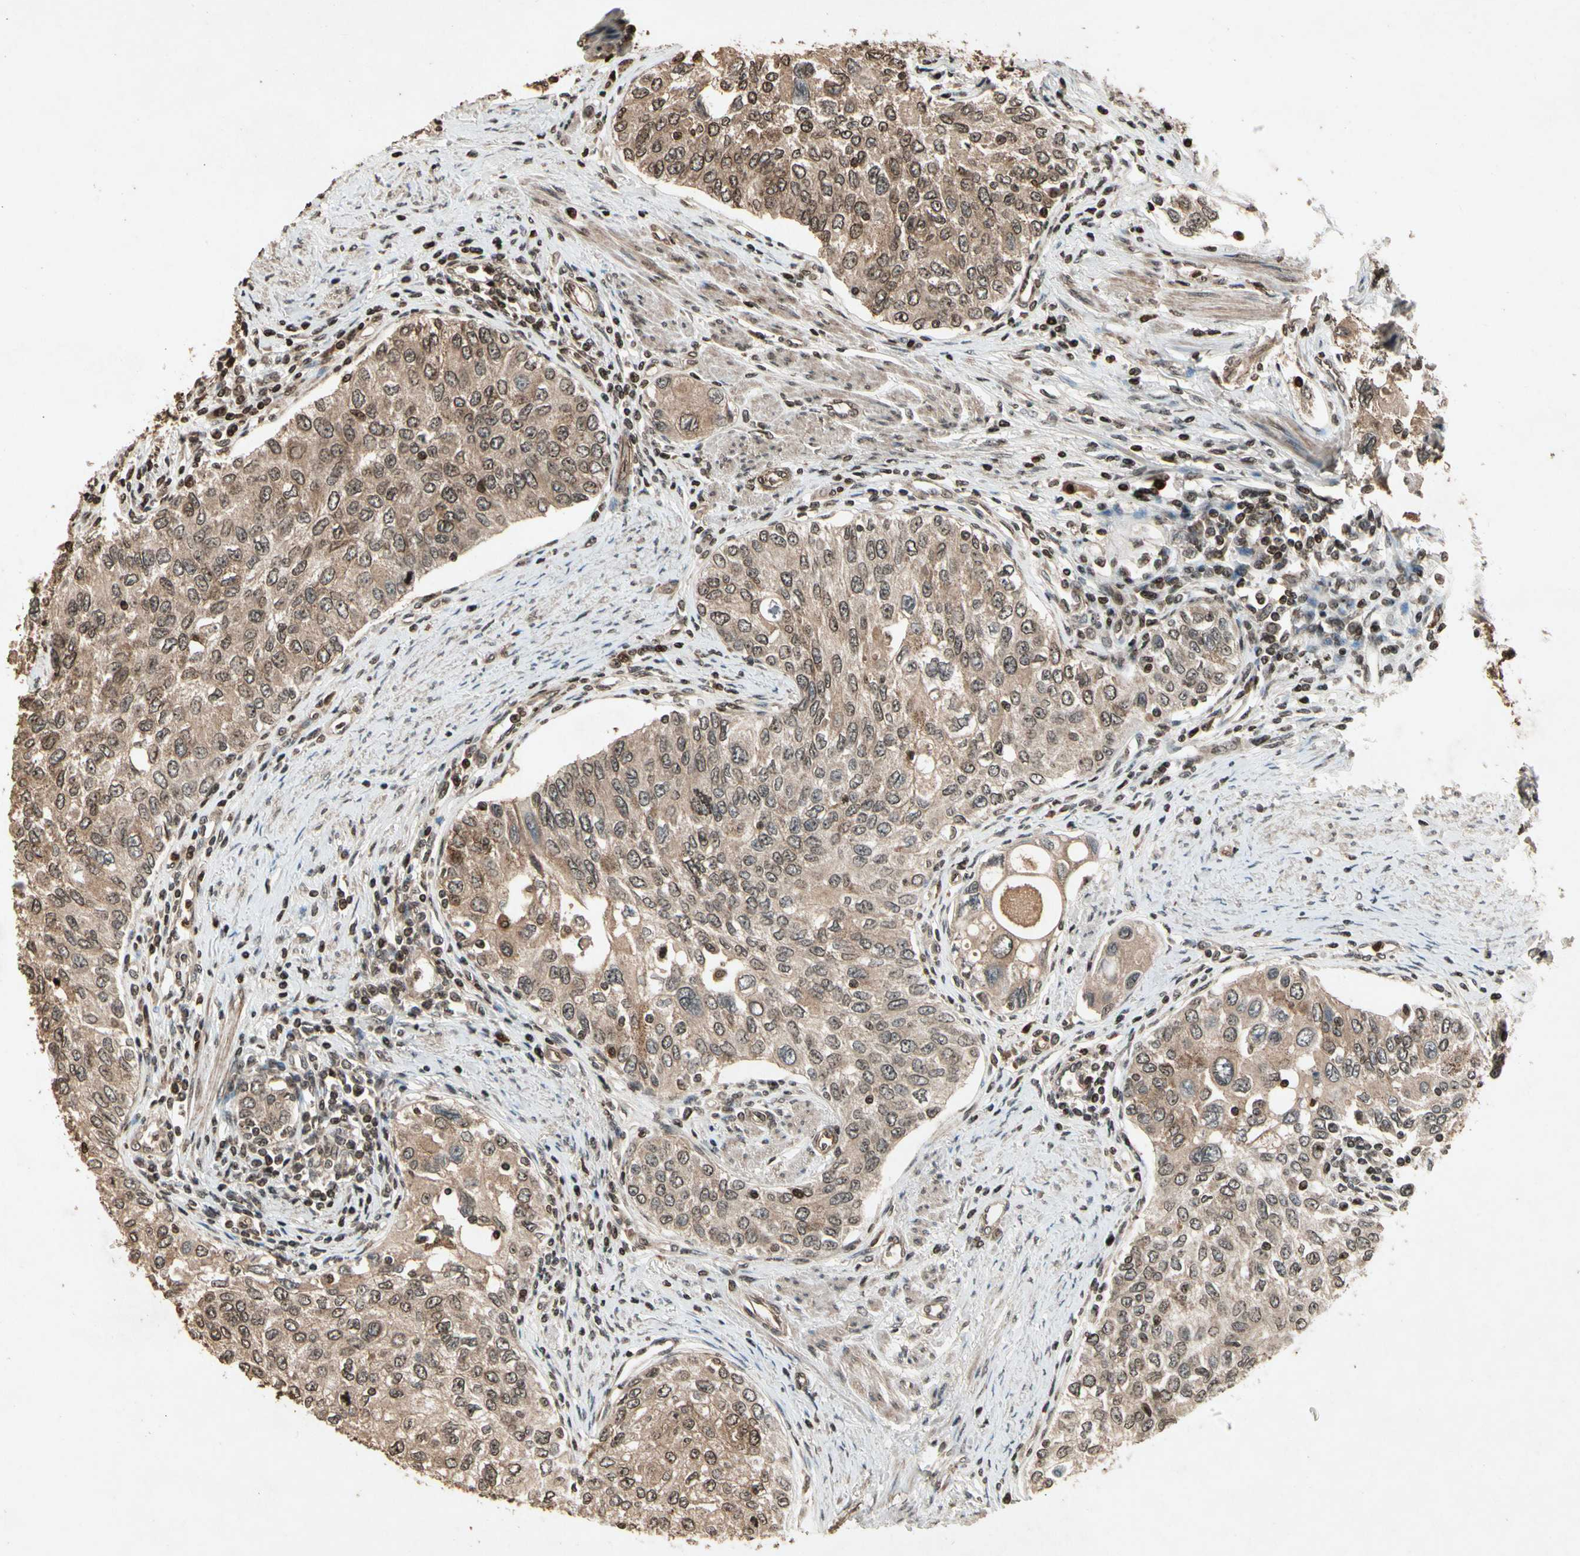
{"staining": {"intensity": "moderate", "quantity": ">75%", "location": "cytoplasmic/membranous"}, "tissue": "urothelial cancer", "cell_type": "Tumor cells", "image_type": "cancer", "snomed": [{"axis": "morphology", "description": "Urothelial carcinoma, High grade"}, {"axis": "topography", "description": "Urinary bladder"}], "caption": "Protein expression analysis of human high-grade urothelial carcinoma reveals moderate cytoplasmic/membranous staining in about >75% of tumor cells.", "gene": "GLRX", "patient": {"sex": "female", "age": 56}}